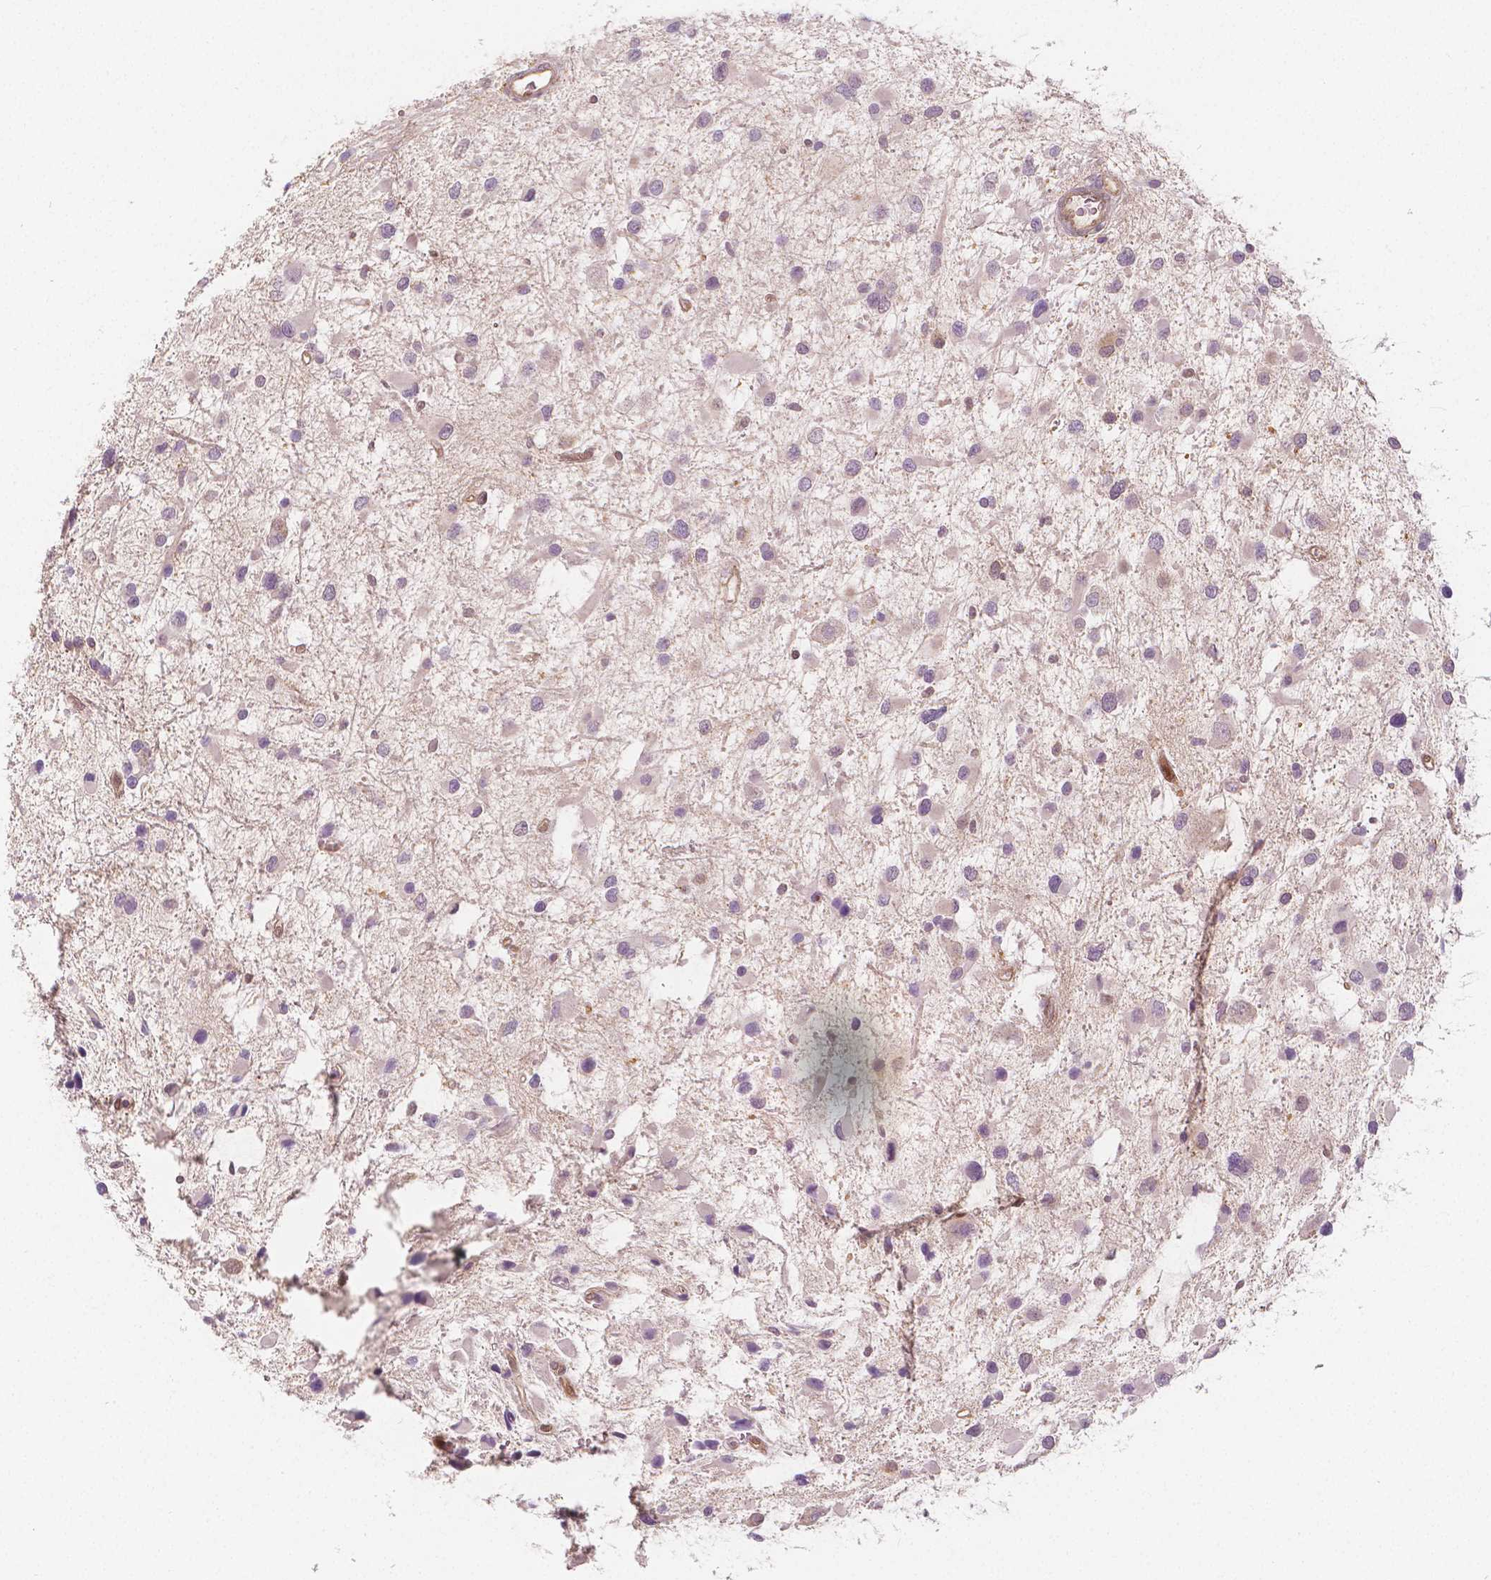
{"staining": {"intensity": "negative", "quantity": "none", "location": "none"}, "tissue": "glioma", "cell_type": "Tumor cells", "image_type": "cancer", "snomed": [{"axis": "morphology", "description": "Glioma, malignant, Low grade"}, {"axis": "topography", "description": "Brain"}], "caption": "Protein analysis of glioma demonstrates no significant staining in tumor cells. (Stains: DAB (3,3'-diaminobenzidine) IHC with hematoxylin counter stain, Microscopy: brightfield microscopy at high magnification).", "gene": "NAPRT", "patient": {"sex": "female", "age": 32}}